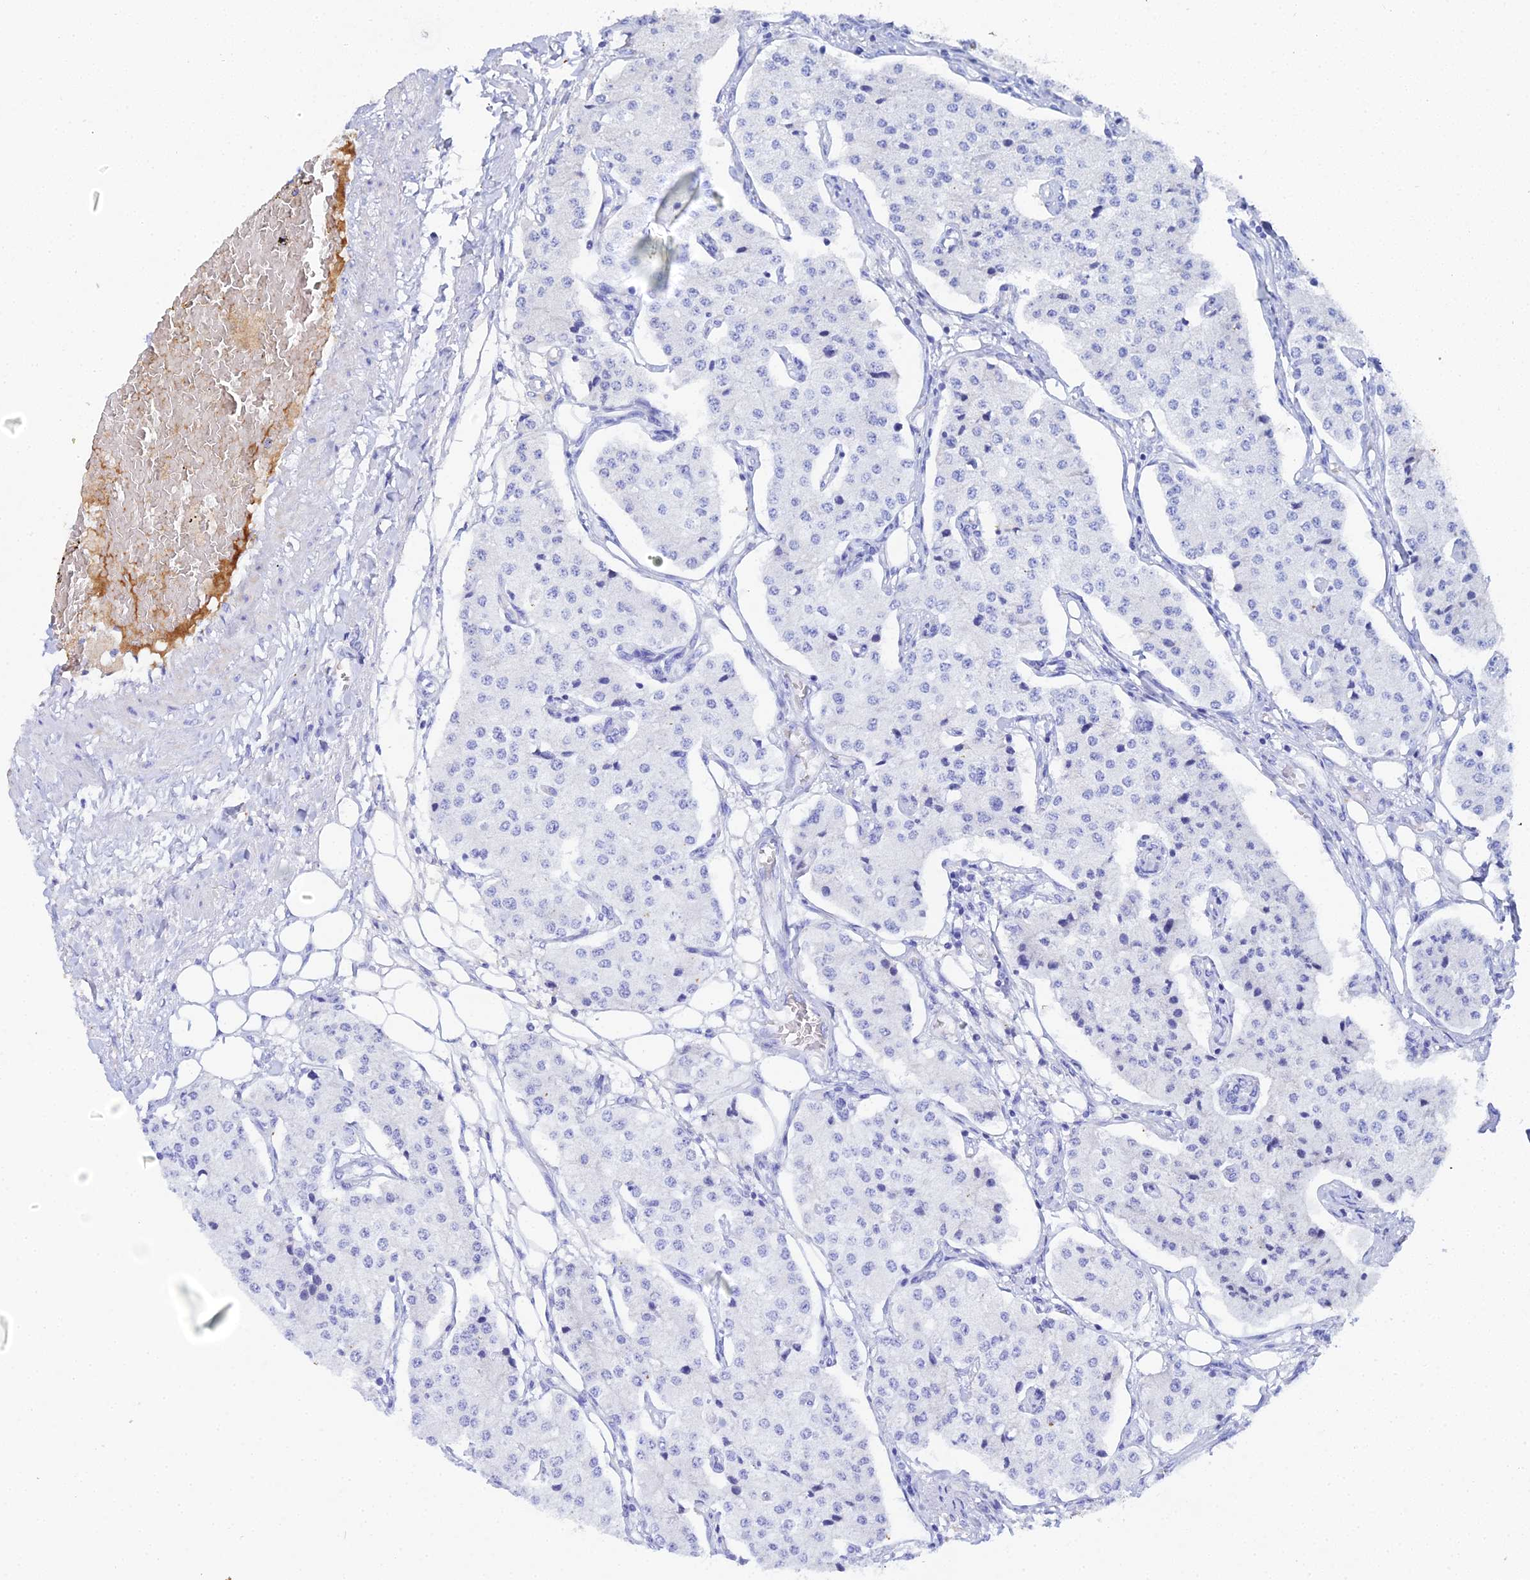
{"staining": {"intensity": "negative", "quantity": "none", "location": "none"}, "tissue": "carcinoid", "cell_type": "Tumor cells", "image_type": "cancer", "snomed": [{"axis": "morphology", "description": "Carcinoid, malignant, NOS"}, {"axis": "topography", "description": "Colon"}], "caption": "Tumor cells are negative for brown protein staining in carcinoid. (DAB IHC with hematoxylin counter stain).", "gene": "CELA3A", "patient": {"sex": "female", "age": 52}}